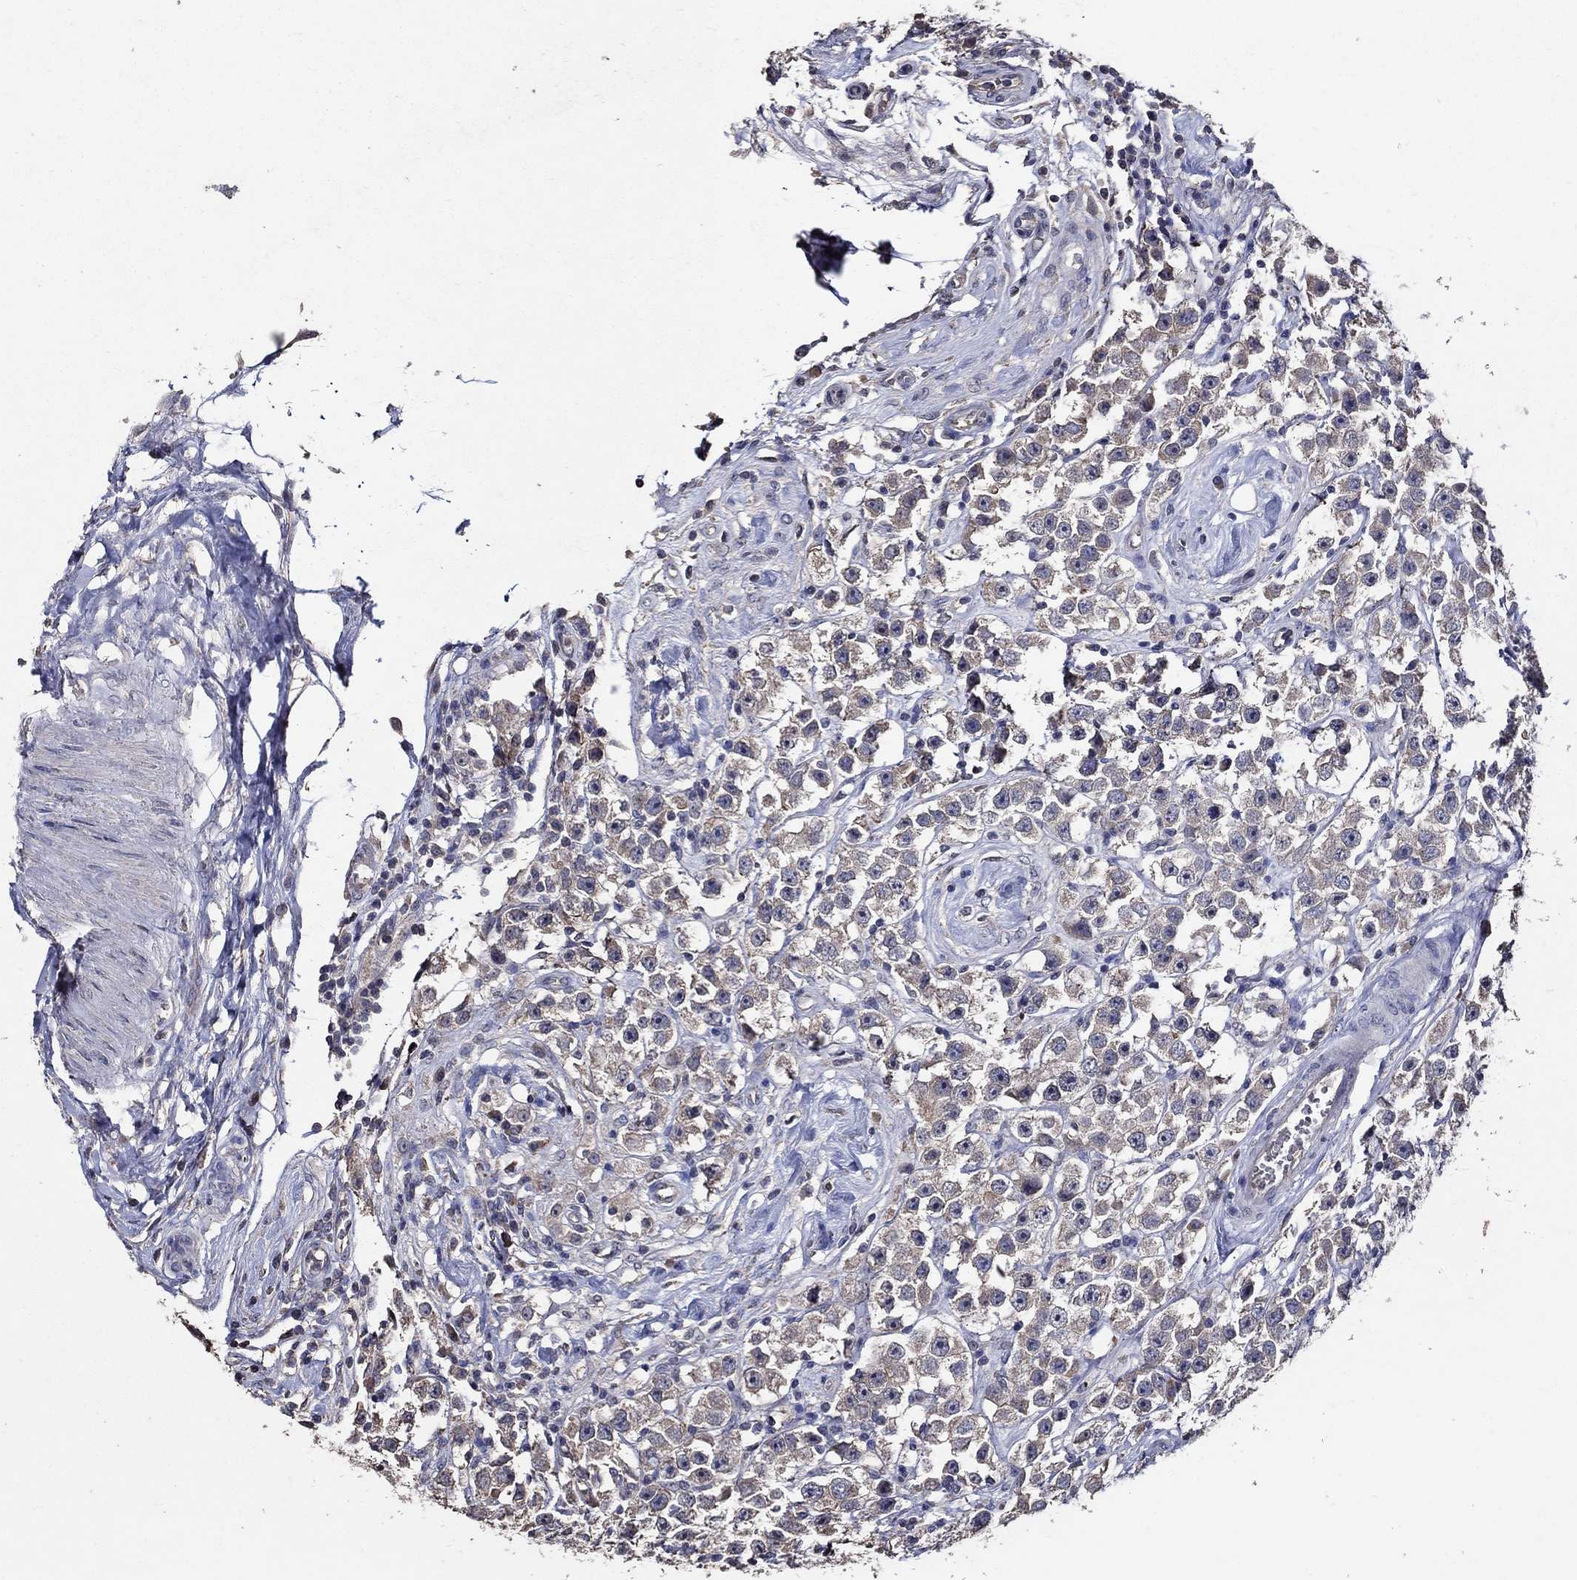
{"staining": {"intensity": "weak", "quantity": "<25%", "location": "cytoplasmic/membranous"}, "tissue": "testis cancer", "cell_type": "Tumor cells", "image_type": "cancer", "snomed": [{"axis": "morphology", "description": "Seminoma, NOS"}, {"axis": "topography", "description": "Testis"}], "caption": "This is a photomicrograph of IHC staining of seminoma (testis), which shows no expression in tumor cells.", "gene": "HAP1", "patient": {"sex": "male", "age": 45}}